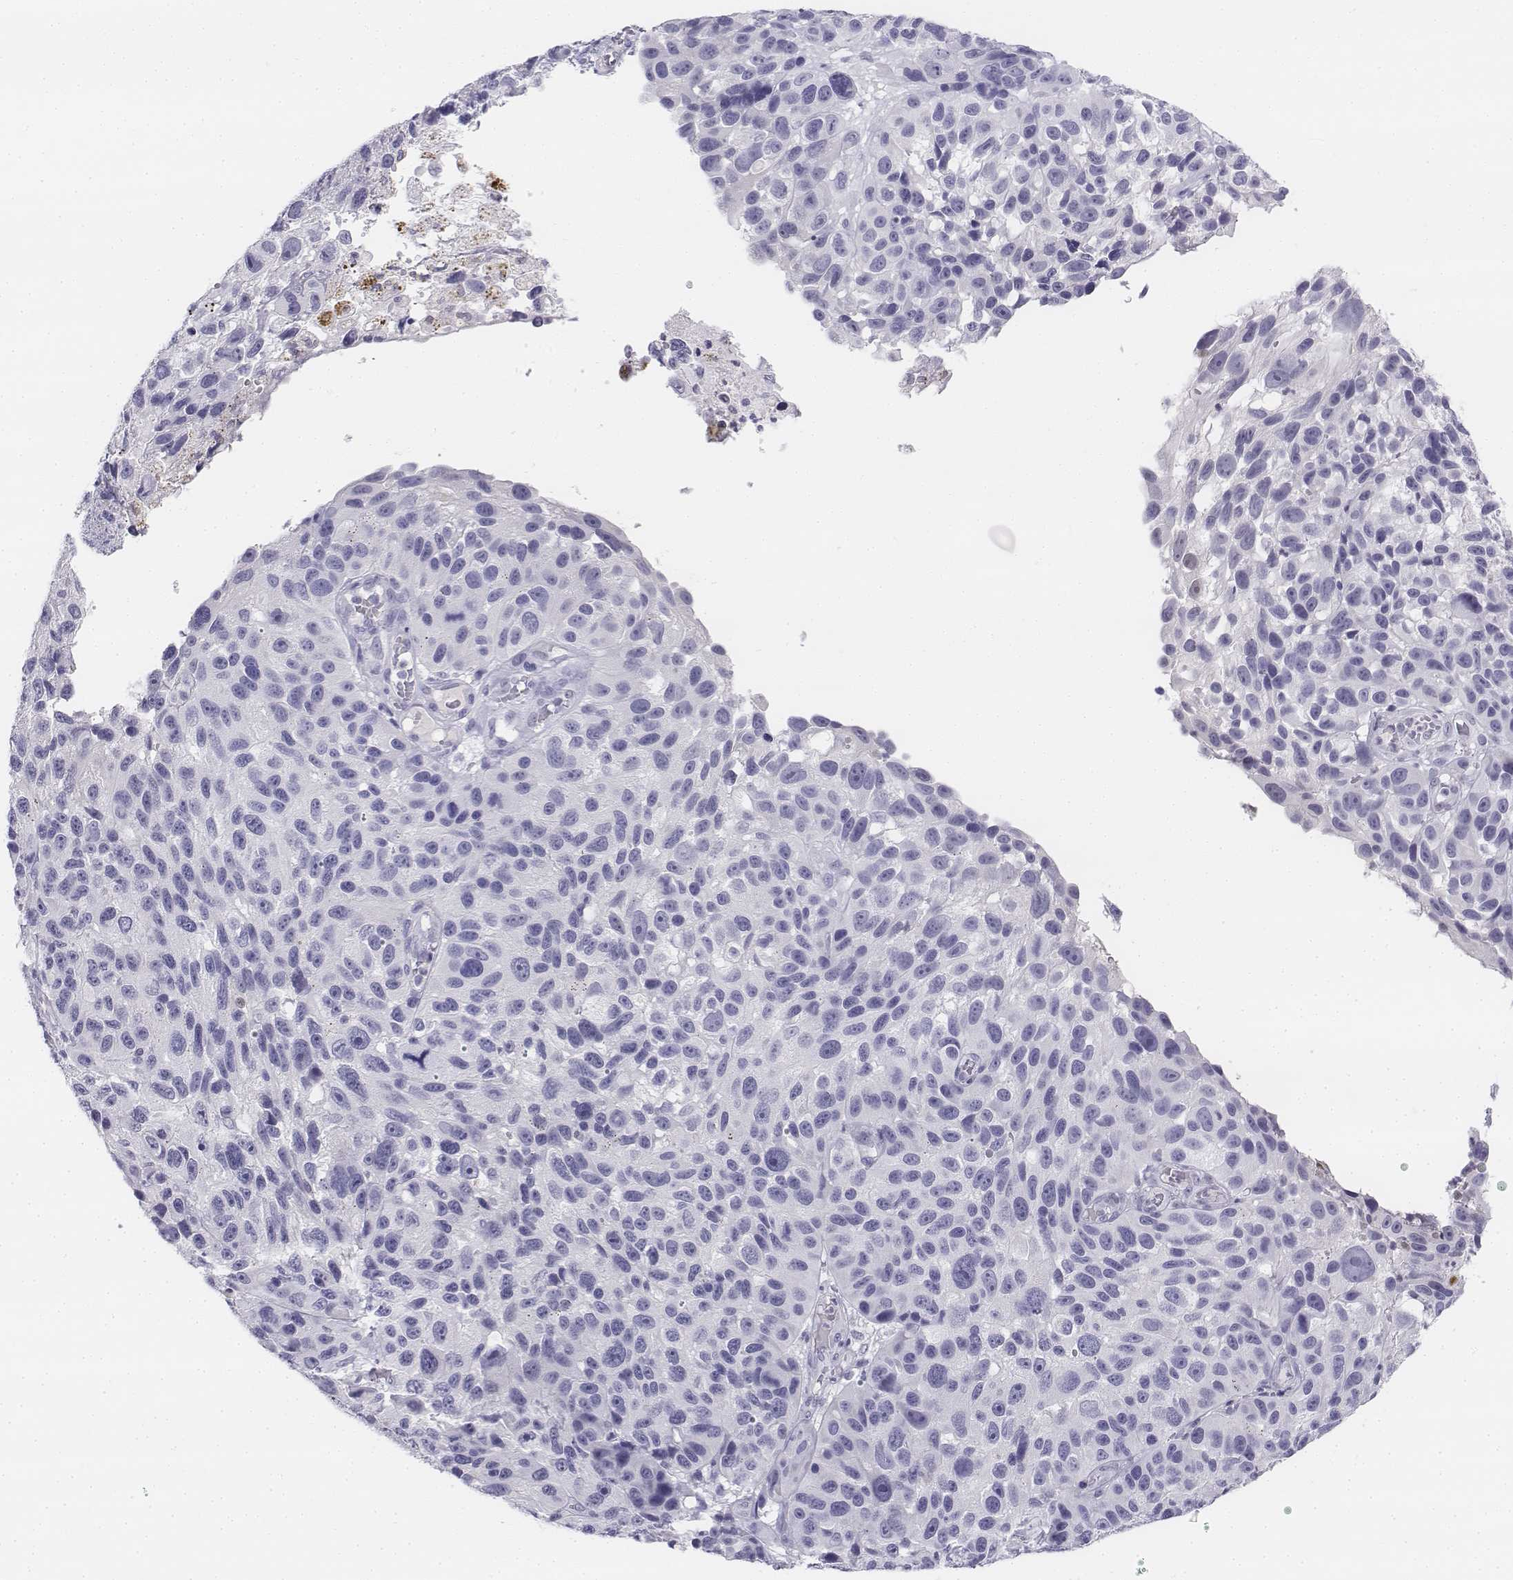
{"staining": {"intensity": "negative", "quantity": "none", "location": "none"}, "tissue": "melanoma", "cell_type": "Tumor cells", "image_type": "cancer", "snomed": [{"axis": "morphology", "description": "Malignant melanoma, NOS"}, {"axis": "topography", "description": "Skin"}], "caption": "IHC image of human melanoma stained for a protein (brown), which exhibits no positivity in tumor cells.", "gene": "UCN2", "patient": {"sex": "male", "age": 53}}